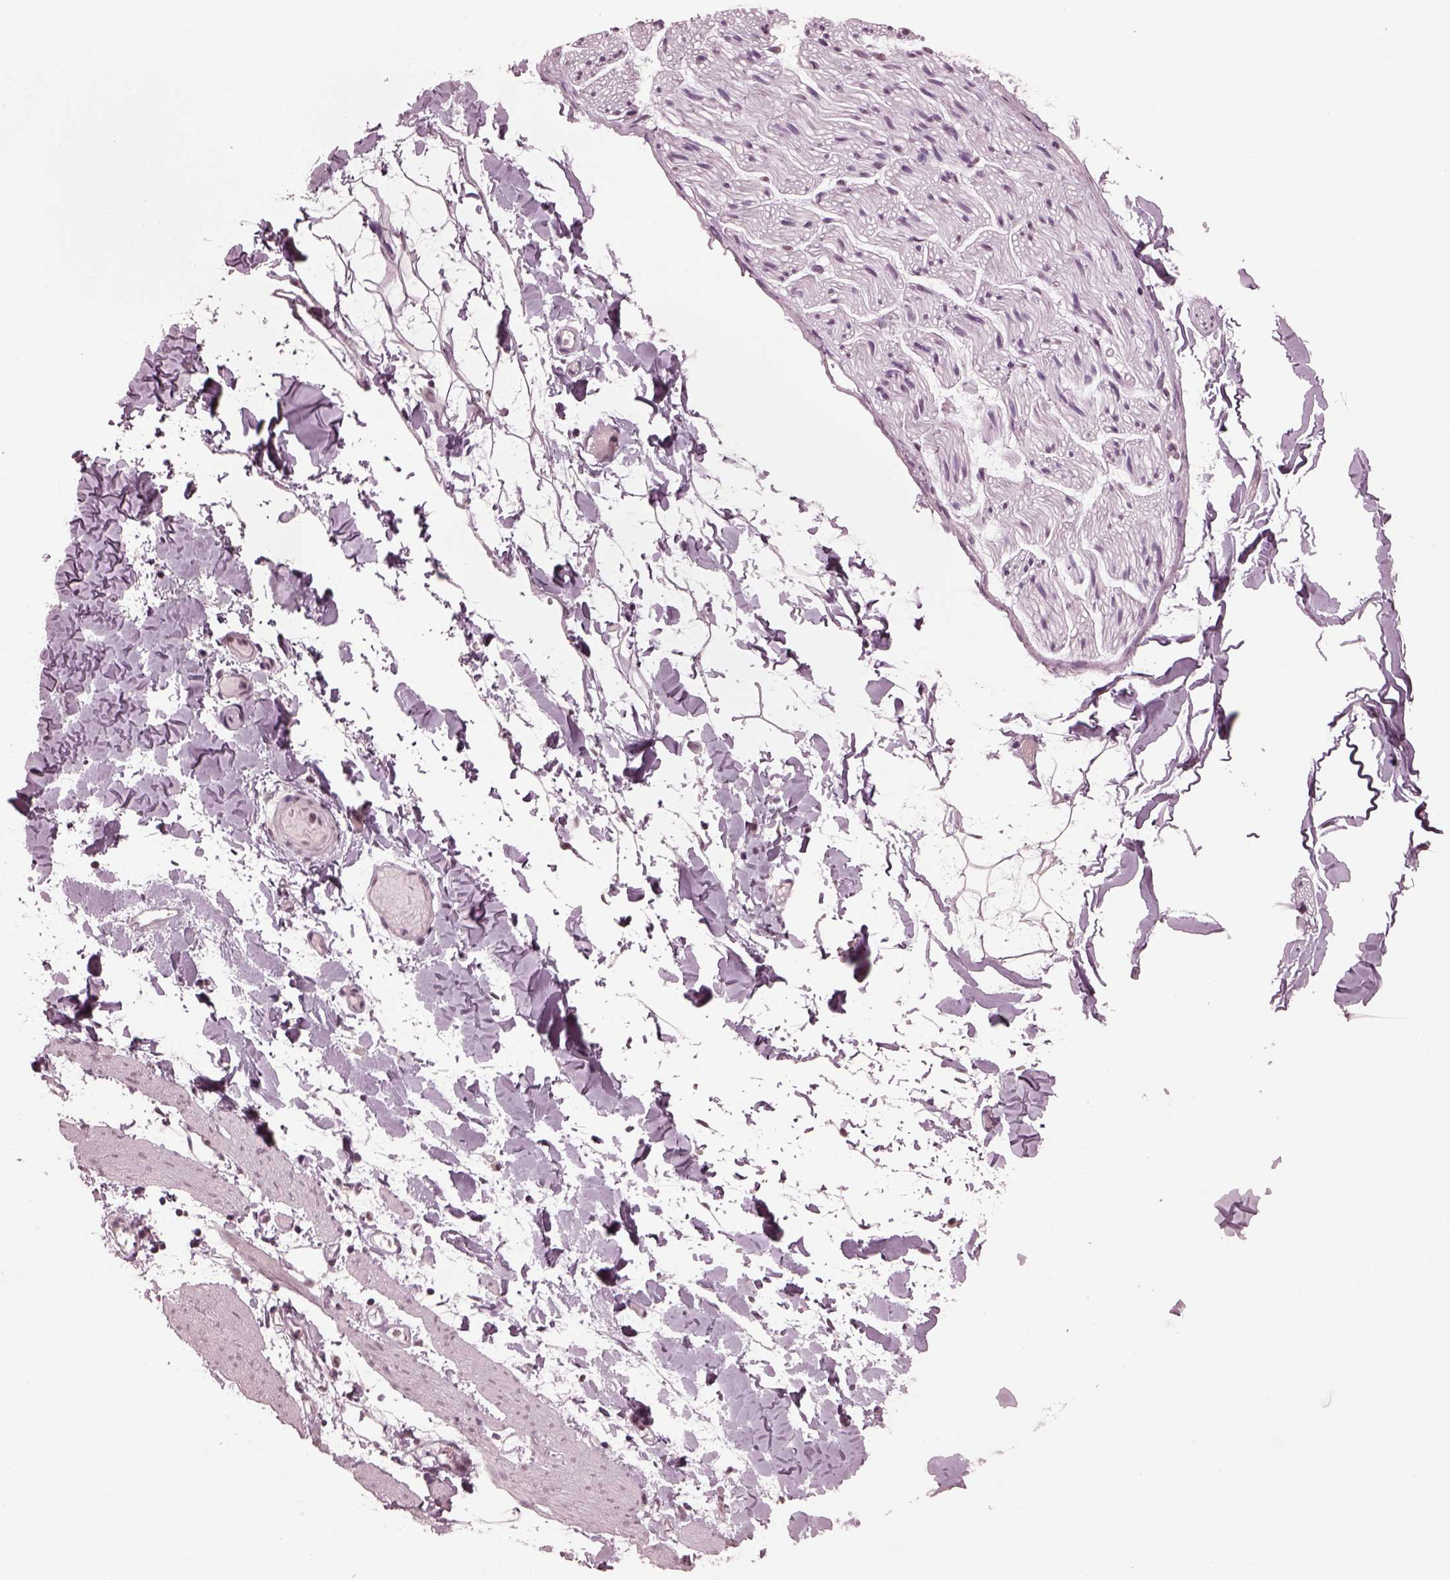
{"staining": {"intensity": "moderate", "quantity": "25%-75%", "location": "cytoplasmic/membranous"}, "tissue": "adipose tissue", "cell_type": "Adipocytes", "image_type": "normal", "snomed": [{"axis": "morphology", "description": "Normal tissue, NOS"}, {"axis": "topography", "description": "Gallbladder"}, {"axis": "topography", "description": "Peripheral nerve tissue"}], "caption": "Immunohistochemistry (IHC) image of unremarkable adipose tissue: human adipose tissue stained using immunohistochemistry (IHC) shows medium levels of moderate protein expression localized specifically in the cytoplasmic/membranous of adipocytes, appearing as a cytoplasmic/membranous brown color.", "gene": "RUVBL2", "patient": {"sex": "female", "age": 45}}